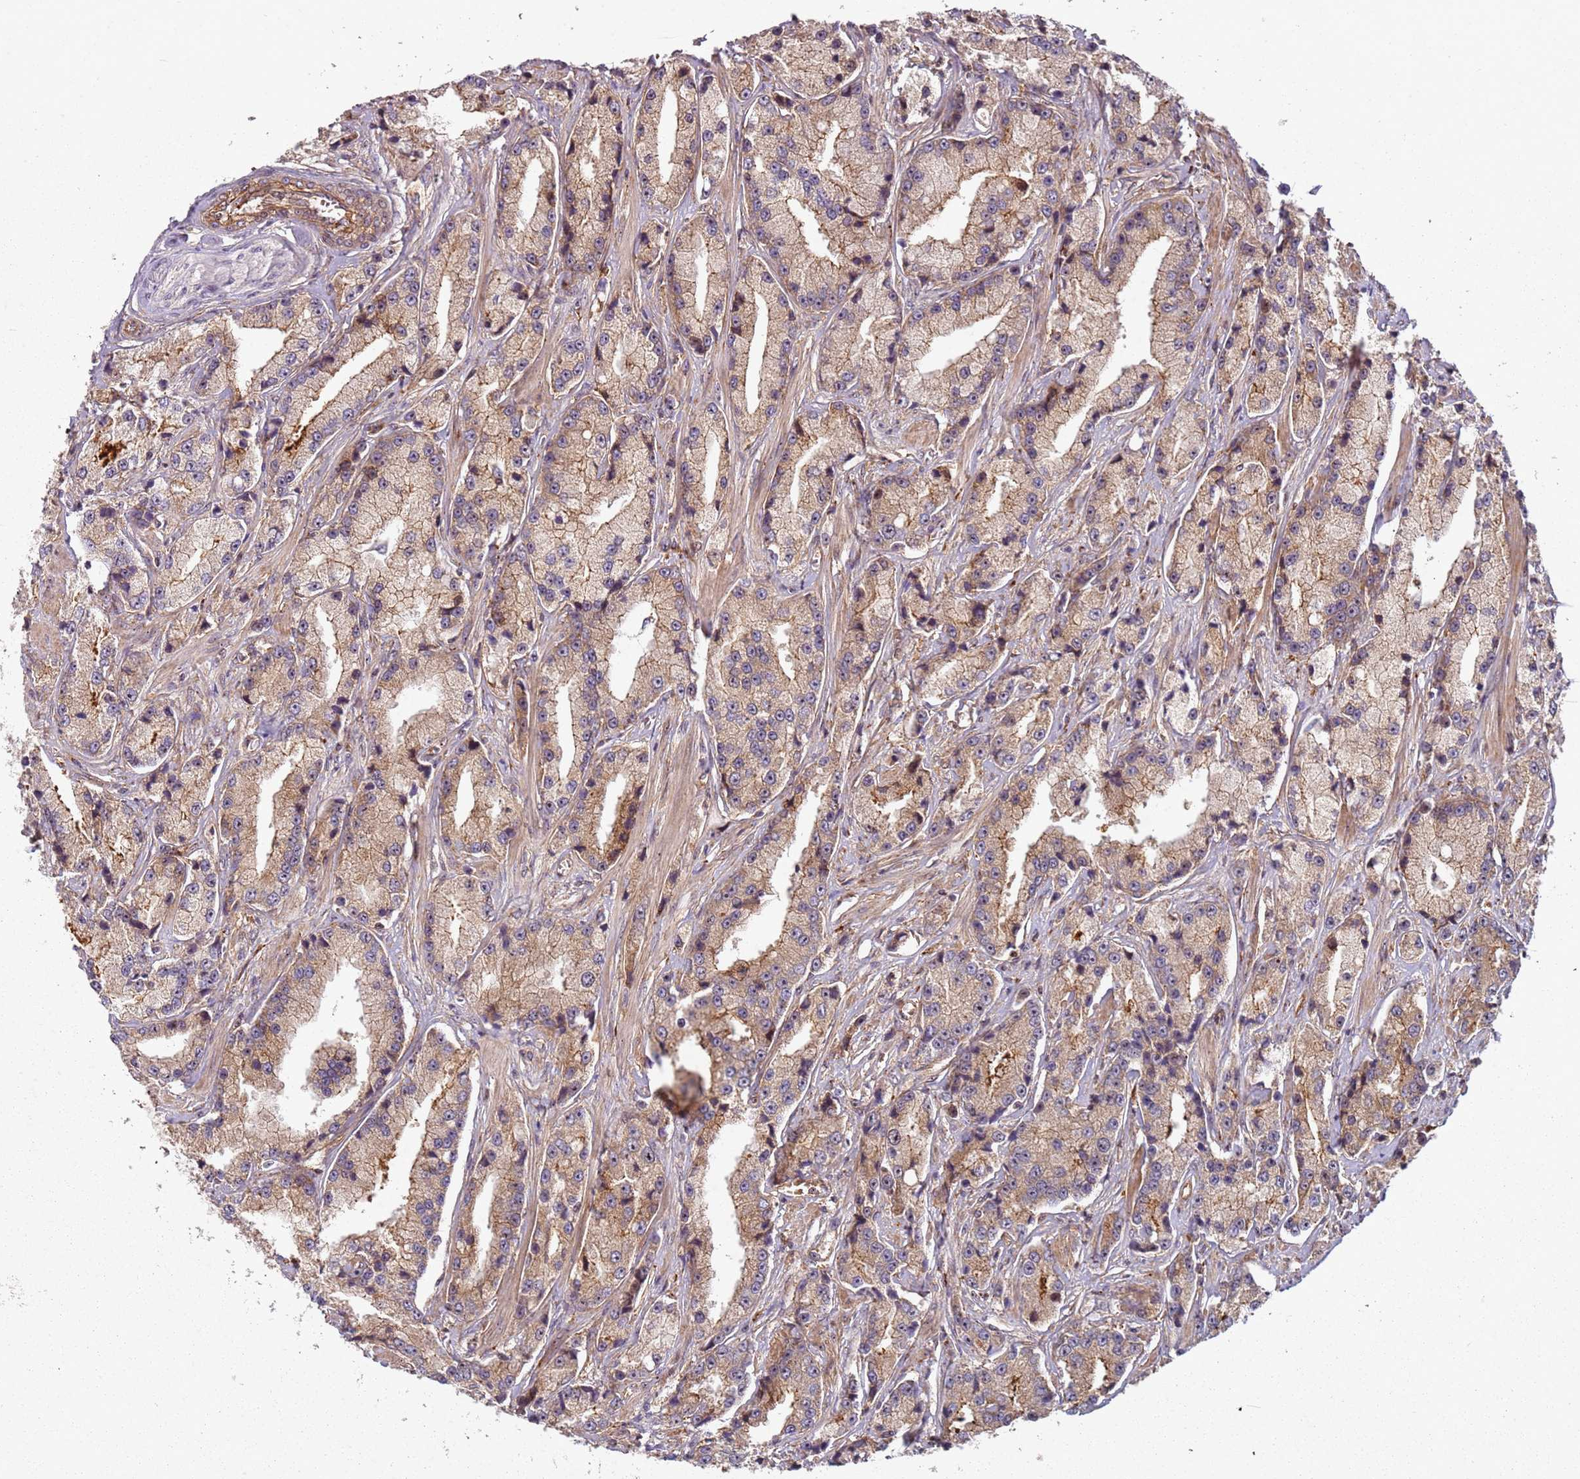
{"staining": {"intensity": "moderate", "quantity": ">75%", "location": "cytoplasmic/membranous"}, "tissue": "prostate cancer", "cell_type": "Tumor cells", "image_type": "cancer", "snomed": [{"axis": "morphology", "description": "Adenocarcinoma, High grade"}, {"axis": "topography", "description": "Prostate"}], "caption": "Immunohistochemistry micrograph of prostate cancer (high-grade adenocarcinoma) stained for a protein (brown), which reveals medium levels of moderate cytoplasmic/membranous staining in approximately >75% of tumor cells.", "gene": "C2CD4B", "patient": {"sex": "male", "age": 74}}